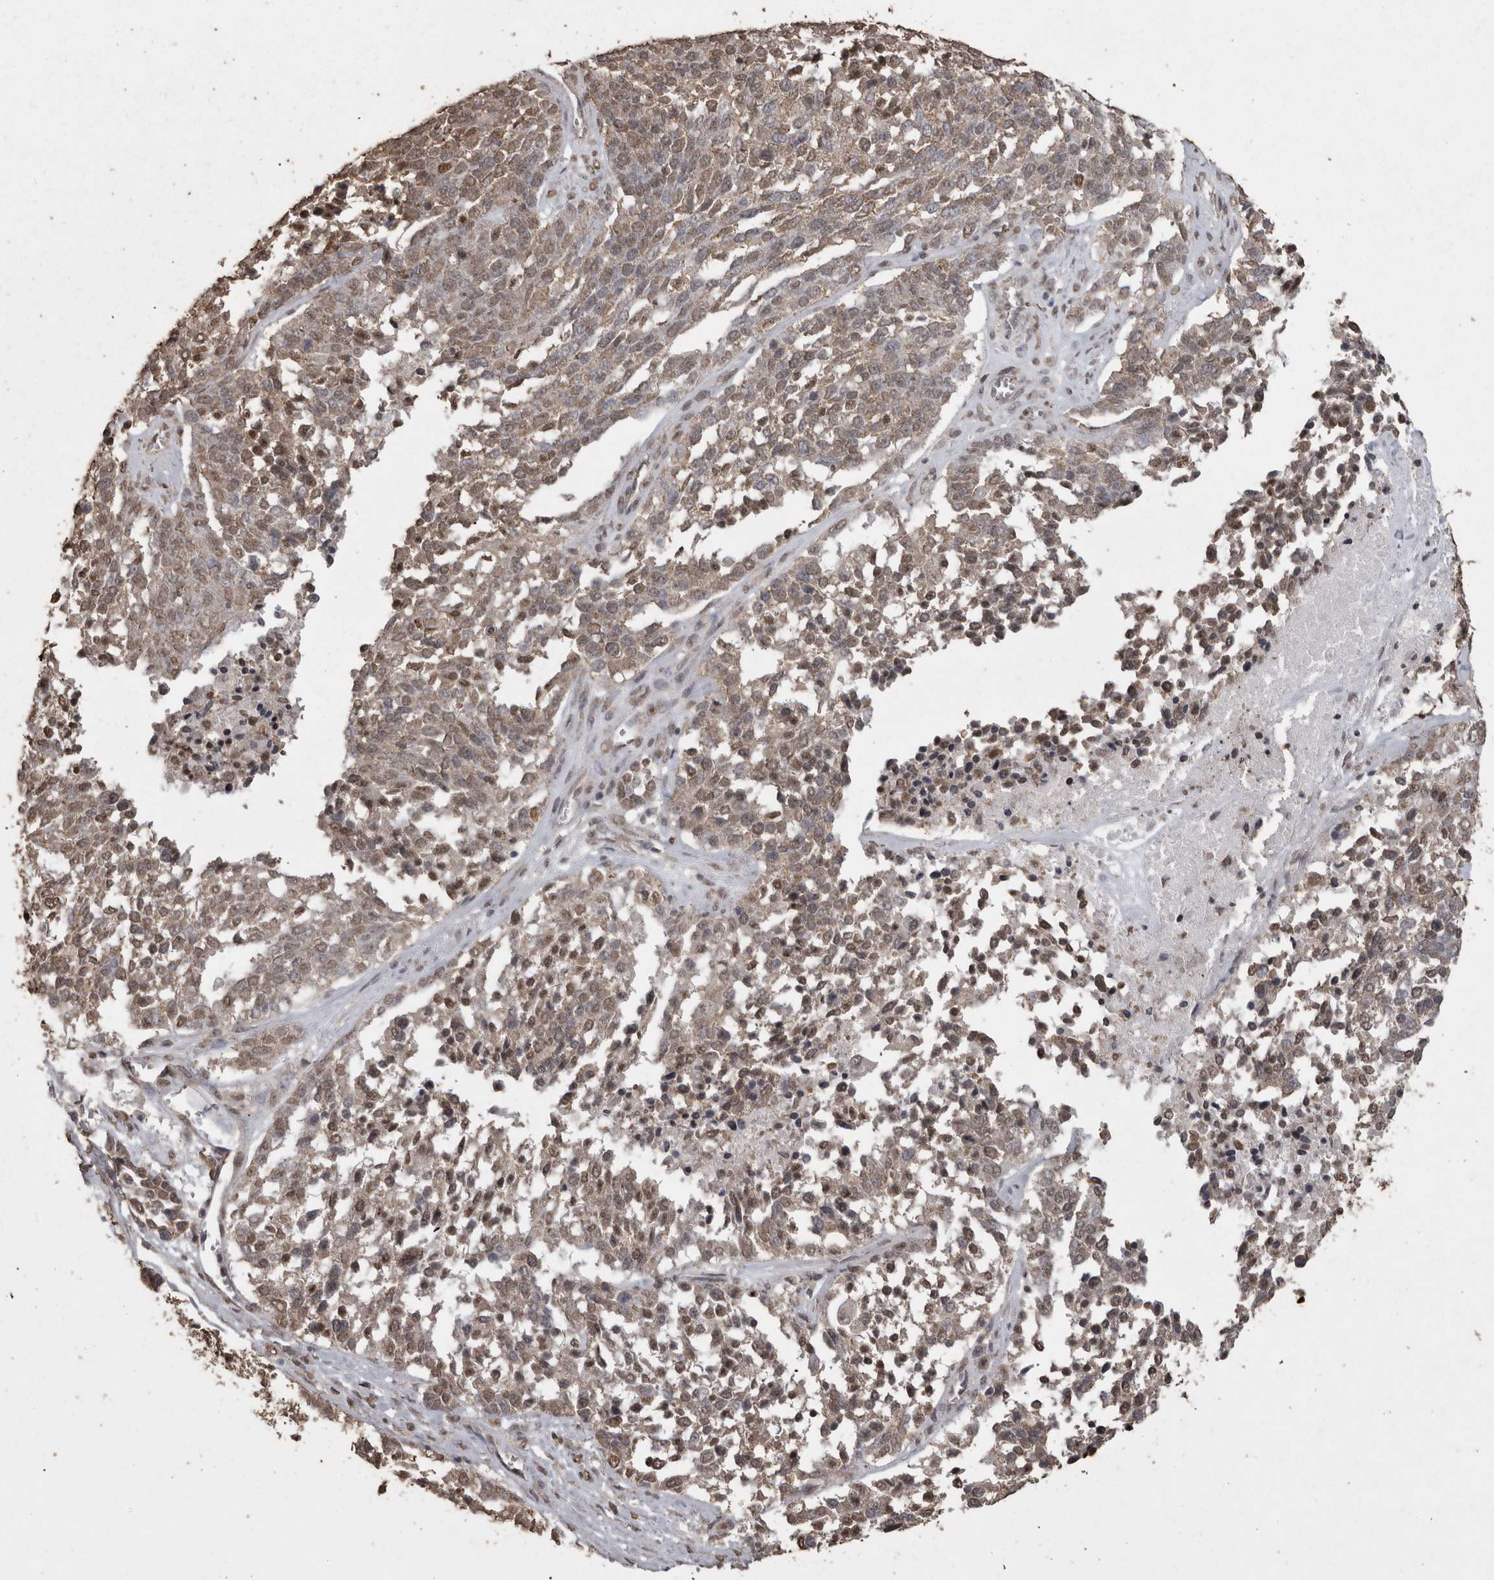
{"staining": {"intensity": "weak", "quantity": ">75%", "location": "nuclear"}, "tissue": "ovarian cancer", "cell_type": "Tumor cells", "image_type": "cancer", "snomed": [{"axis": "morphology", "description": "Cystadenocarcinoma, serous, NOS"}, {"axis": "topography", "description": "Ovary"}], "caption": "A brown stain labels weak nuclear expression of a protein in human ovarian cancer (serous cystadenocarcinoma) tumor cells. (IHC, brightfield microscopy, high magnification).", "gene": "SMAD7", "patient": {"sex": "female", "age": 44}}